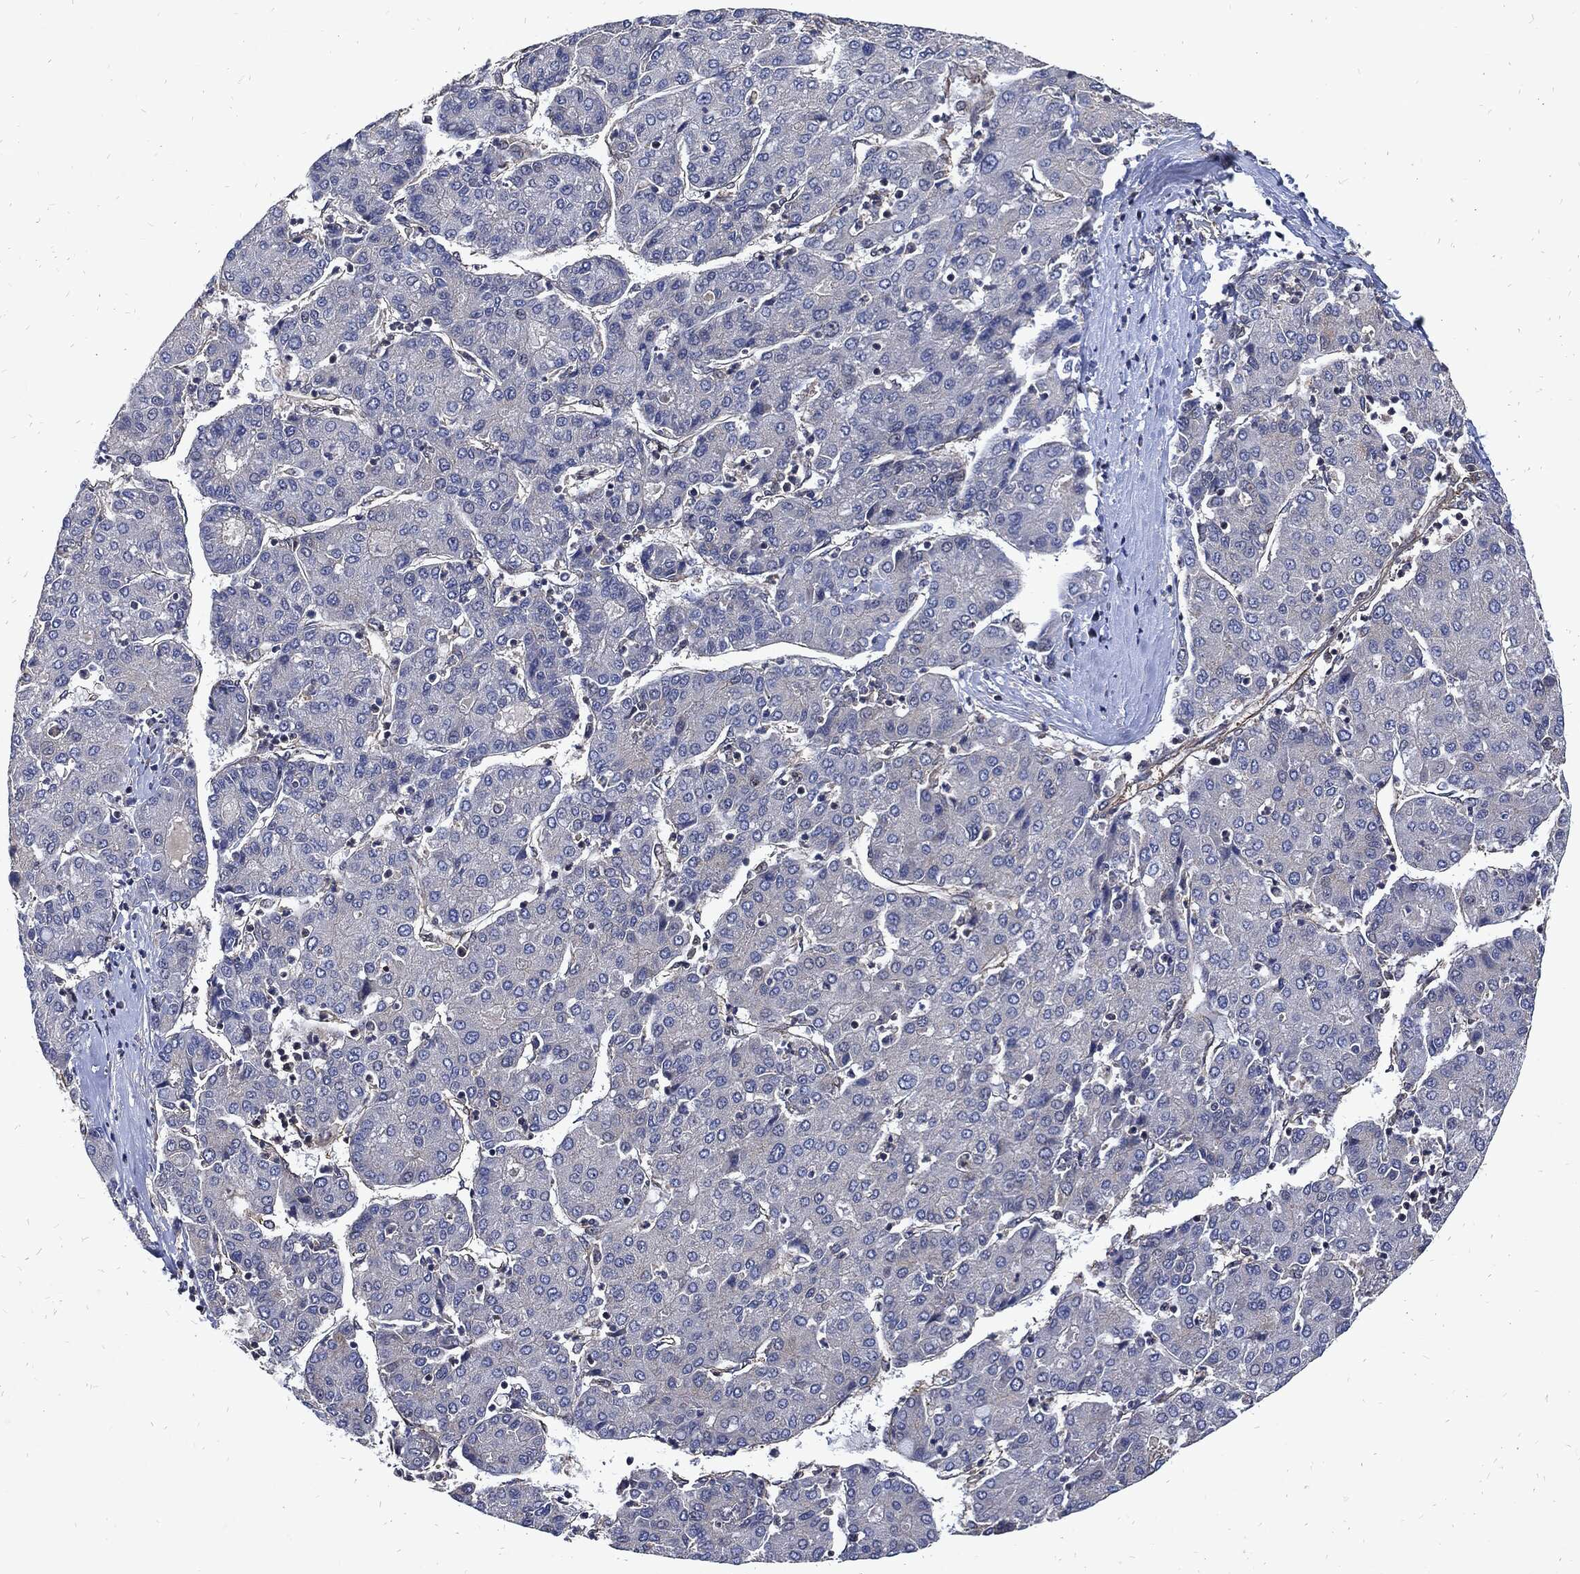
{"staining": {"intensity": "negative", "quantity": "none", "location": "none"}, "tissue": "liver cancer", "cell_type": "Tumor cells", "image_type": "cancer", "snomed": [{"axis": "morphology", "description": "Carcinoma, Hepatocellular, NOS"}, {"axis": "topography", "description": "Liver"}], "caption": "The histopathology image exhibits no significant staining in tumor cells of liver cancer.", "gene": "DCTN1", "patient": {"sex": "male", "age": 65}}